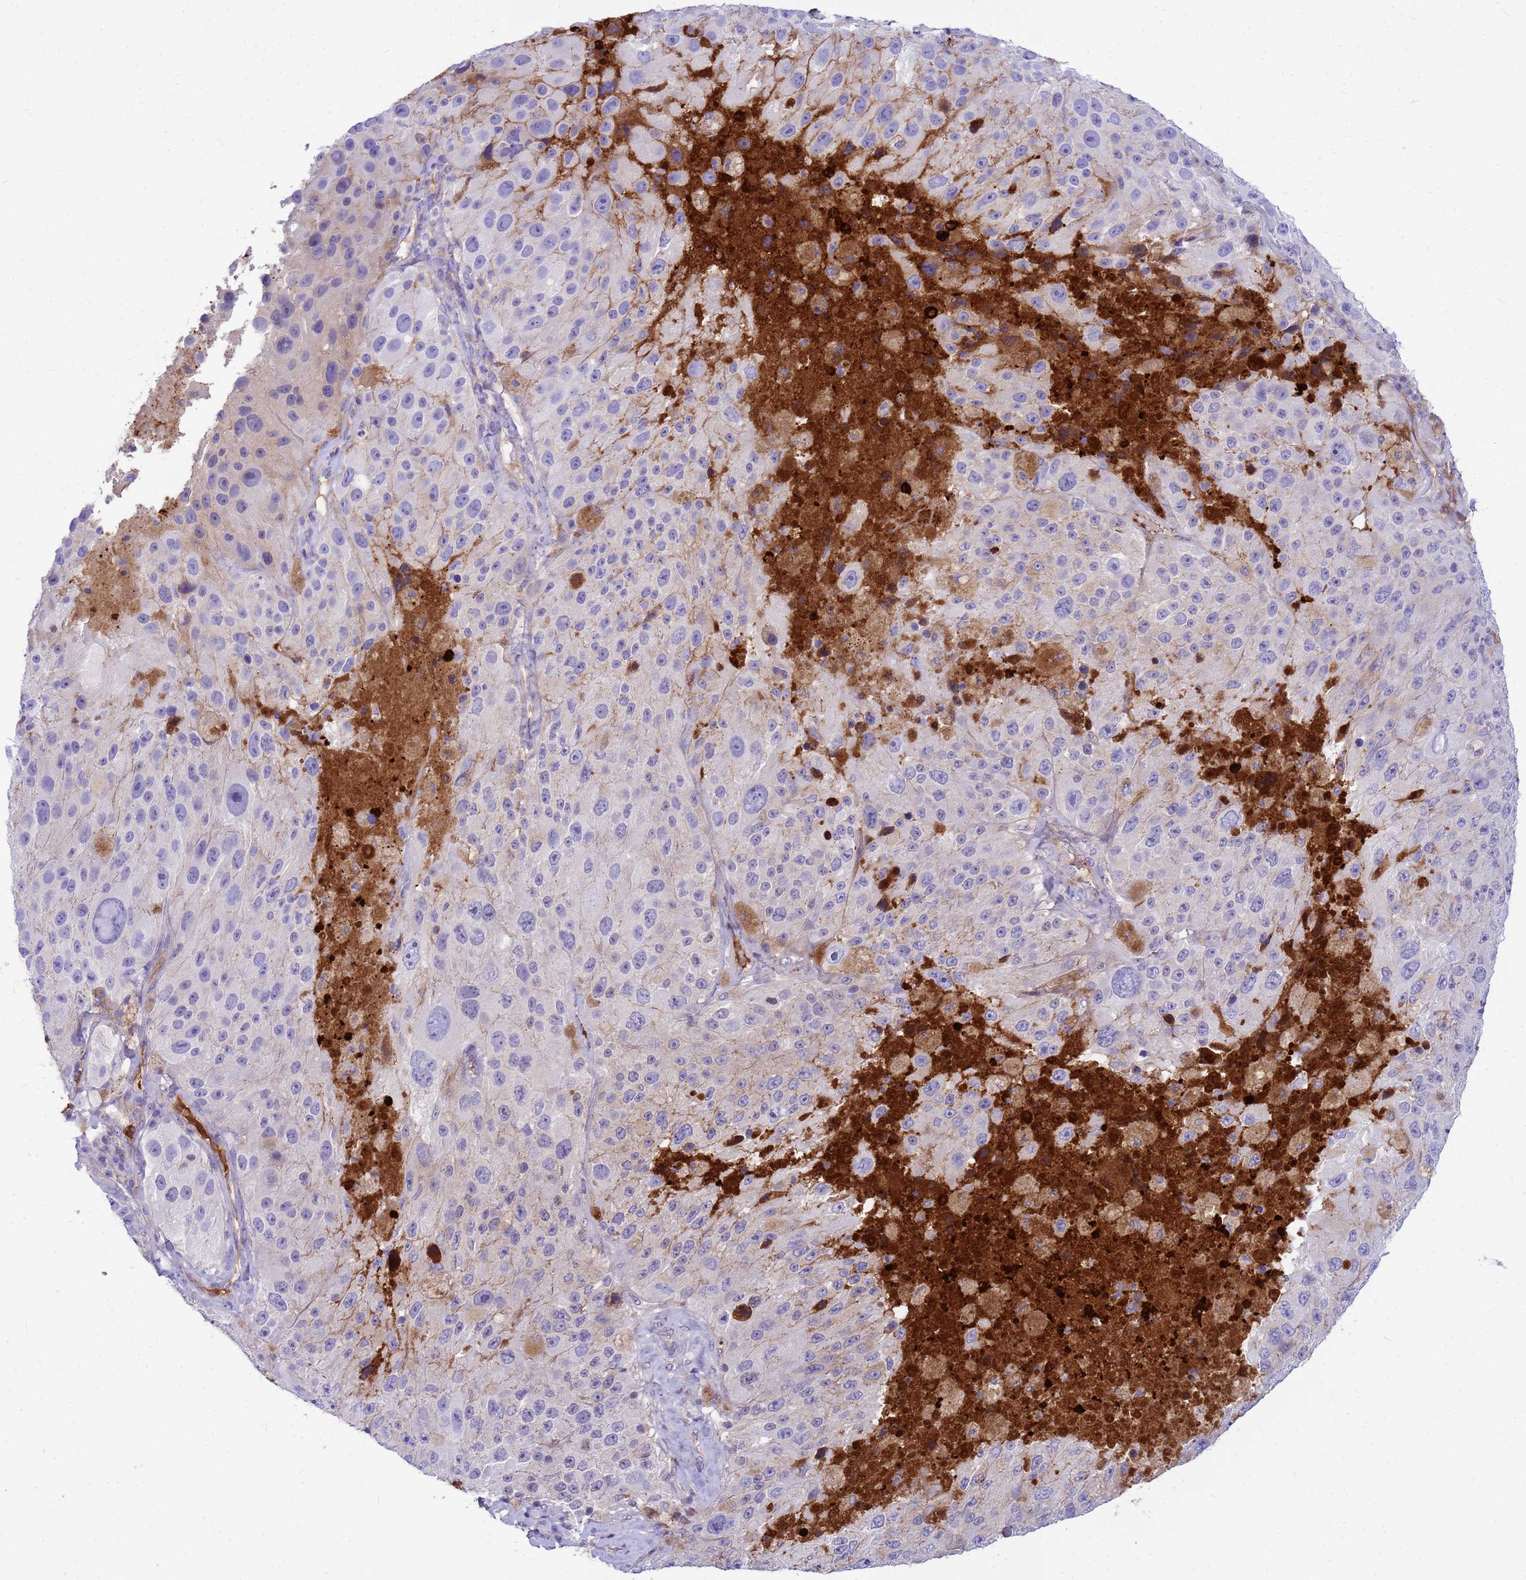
{"staining": {"intensity": "negative", "quantity": "none", "location": "none"}, "tissue": "melanoma", "cell_type": "Tumor cells", "image_type": "cancer", "snomed": [{"axis": "morphology", "description": "Malignant melanoma, Metastatic site"}, {"axis": "topography", "description": "Lymph node"}], "caption": "This is a image of IHC staining of malignant melanoma (metastatic site), which shows no staining in tumor cells.", "gene": "ORM1", "patient": {"sex": "male", "age": 62}}